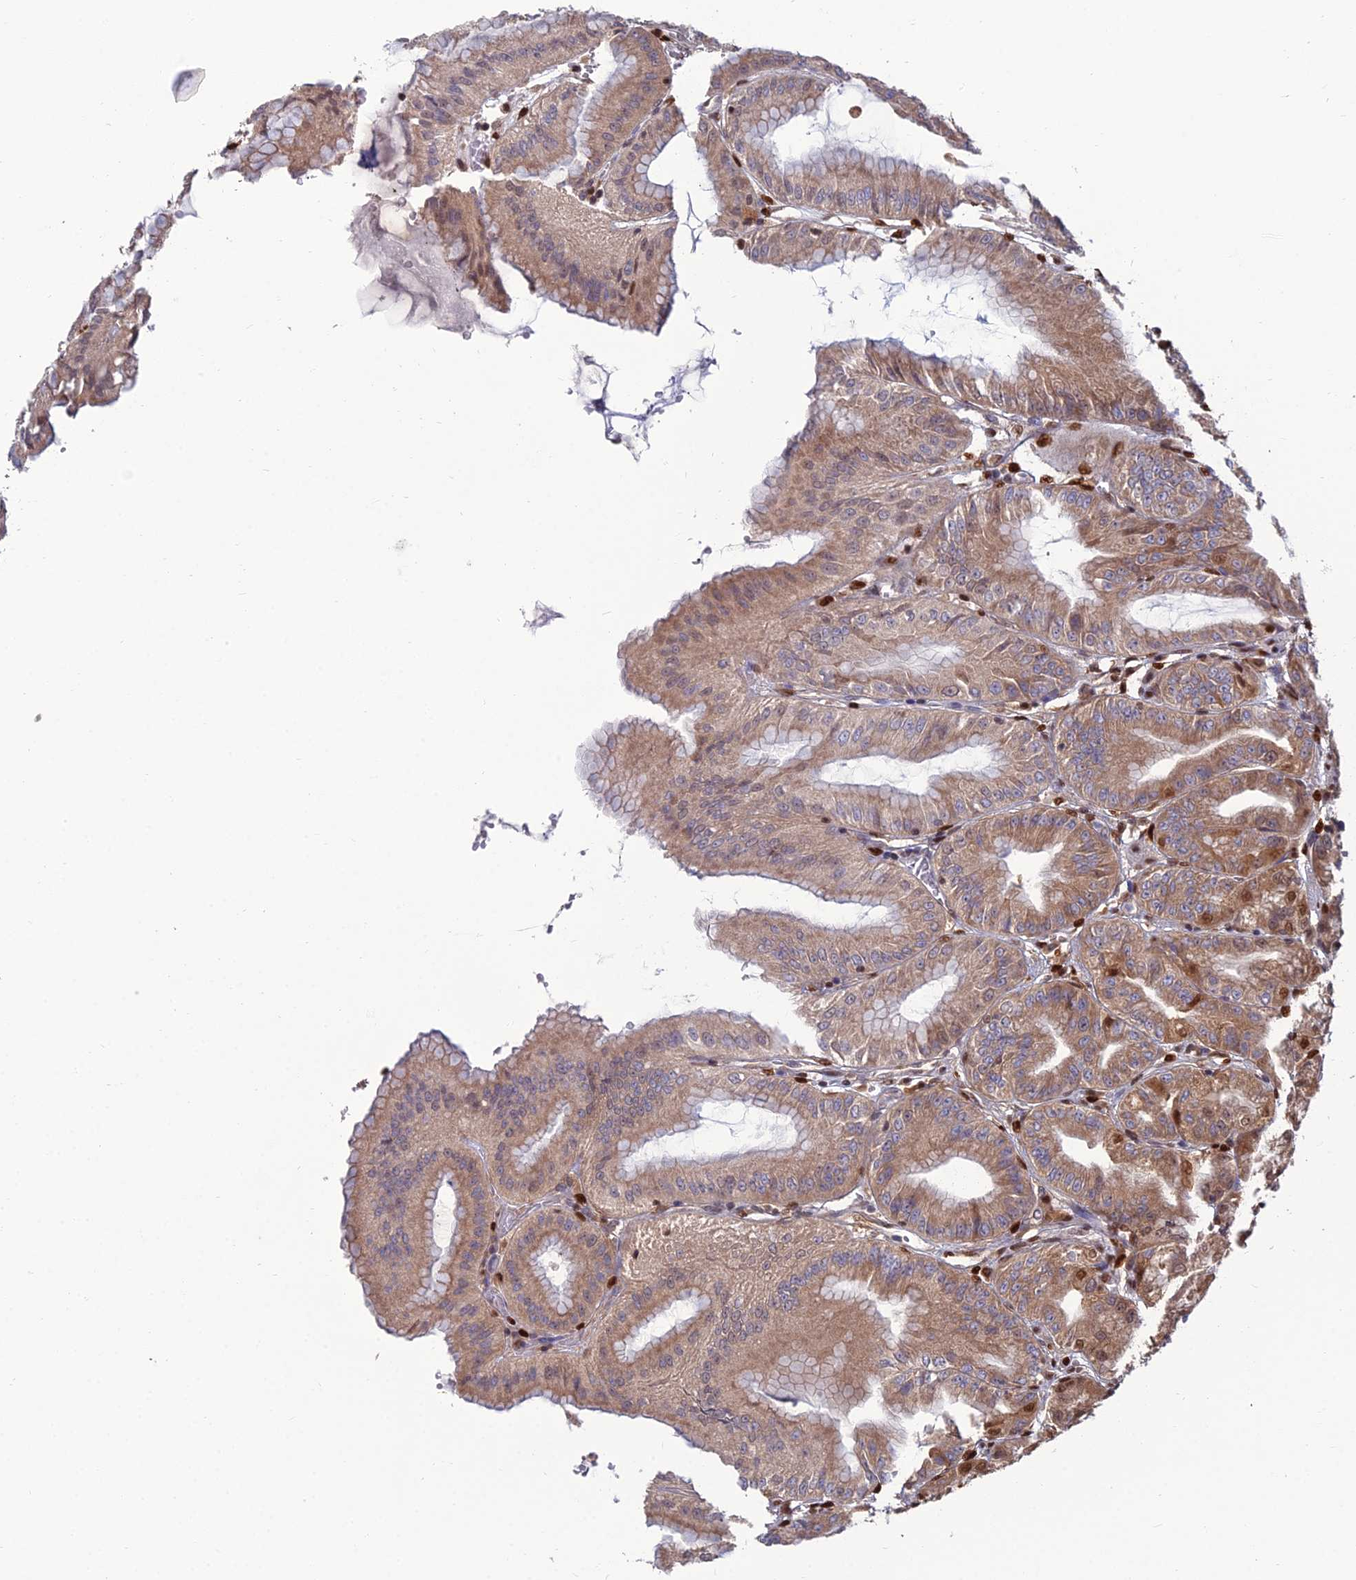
{"staining": {"intensity": "strong", "quantity": "25%-75%", "location": "cytoplasmic/membranous,nuclear"}, "tissue": "stomach", "cell_type": "Glandular cells", "image_type": "normal", "snomed": [{"axis": "morphology", "description": "Normal tissue, NOS"}, {"axis": "topography", "description": "Stomach, lower"}], "caption": "The photomicrograph reveals immunohistochemical staining of normal stomach. There is strong cytoplasmic/membranous,nuclear staining is appreciated in approximately 25%-75% of glandular cells.", "gene": "DNPEP", "patient": {"sex": "male", "age": 71}}